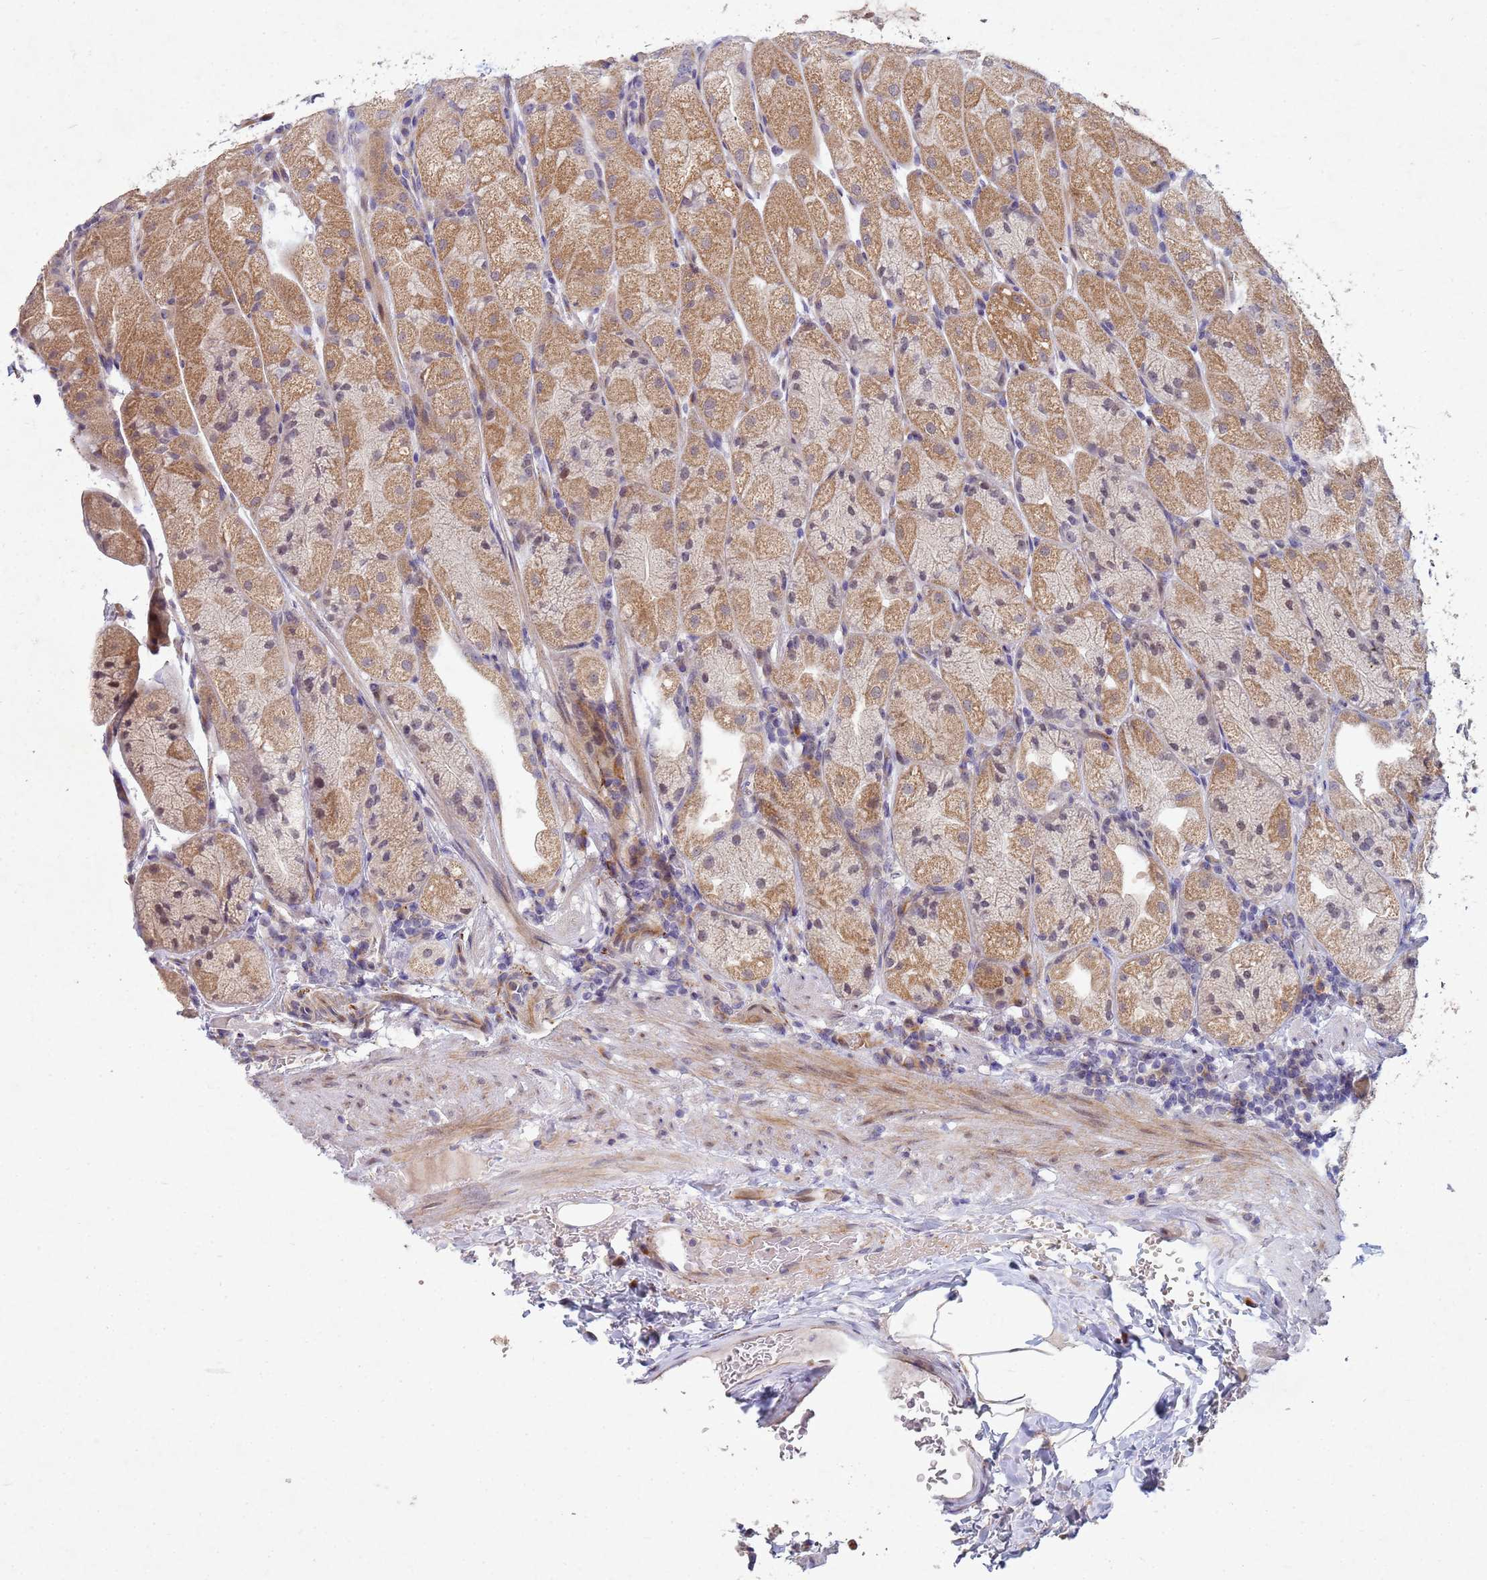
{"staining": {"intensity": "moderate", "quantity": ">75%", "location": "cytoplasmic/membranous"}, "tissue": "stomach", "cell_type": "Glandular cells", "image_type": "normal", "snomed": [{"axis": "morphology", "description": "Normal tissue, NOS"}, {"axis": "topography", "description": "Stomach, upper"}], "caption": "IHC of benign human stomach reveals medium levels of moderate cytoplasmic/membranous expression in about >75% of glandular cells.", "gene": "TNPO2", "patient": {"sex": "male", "age": 52}}